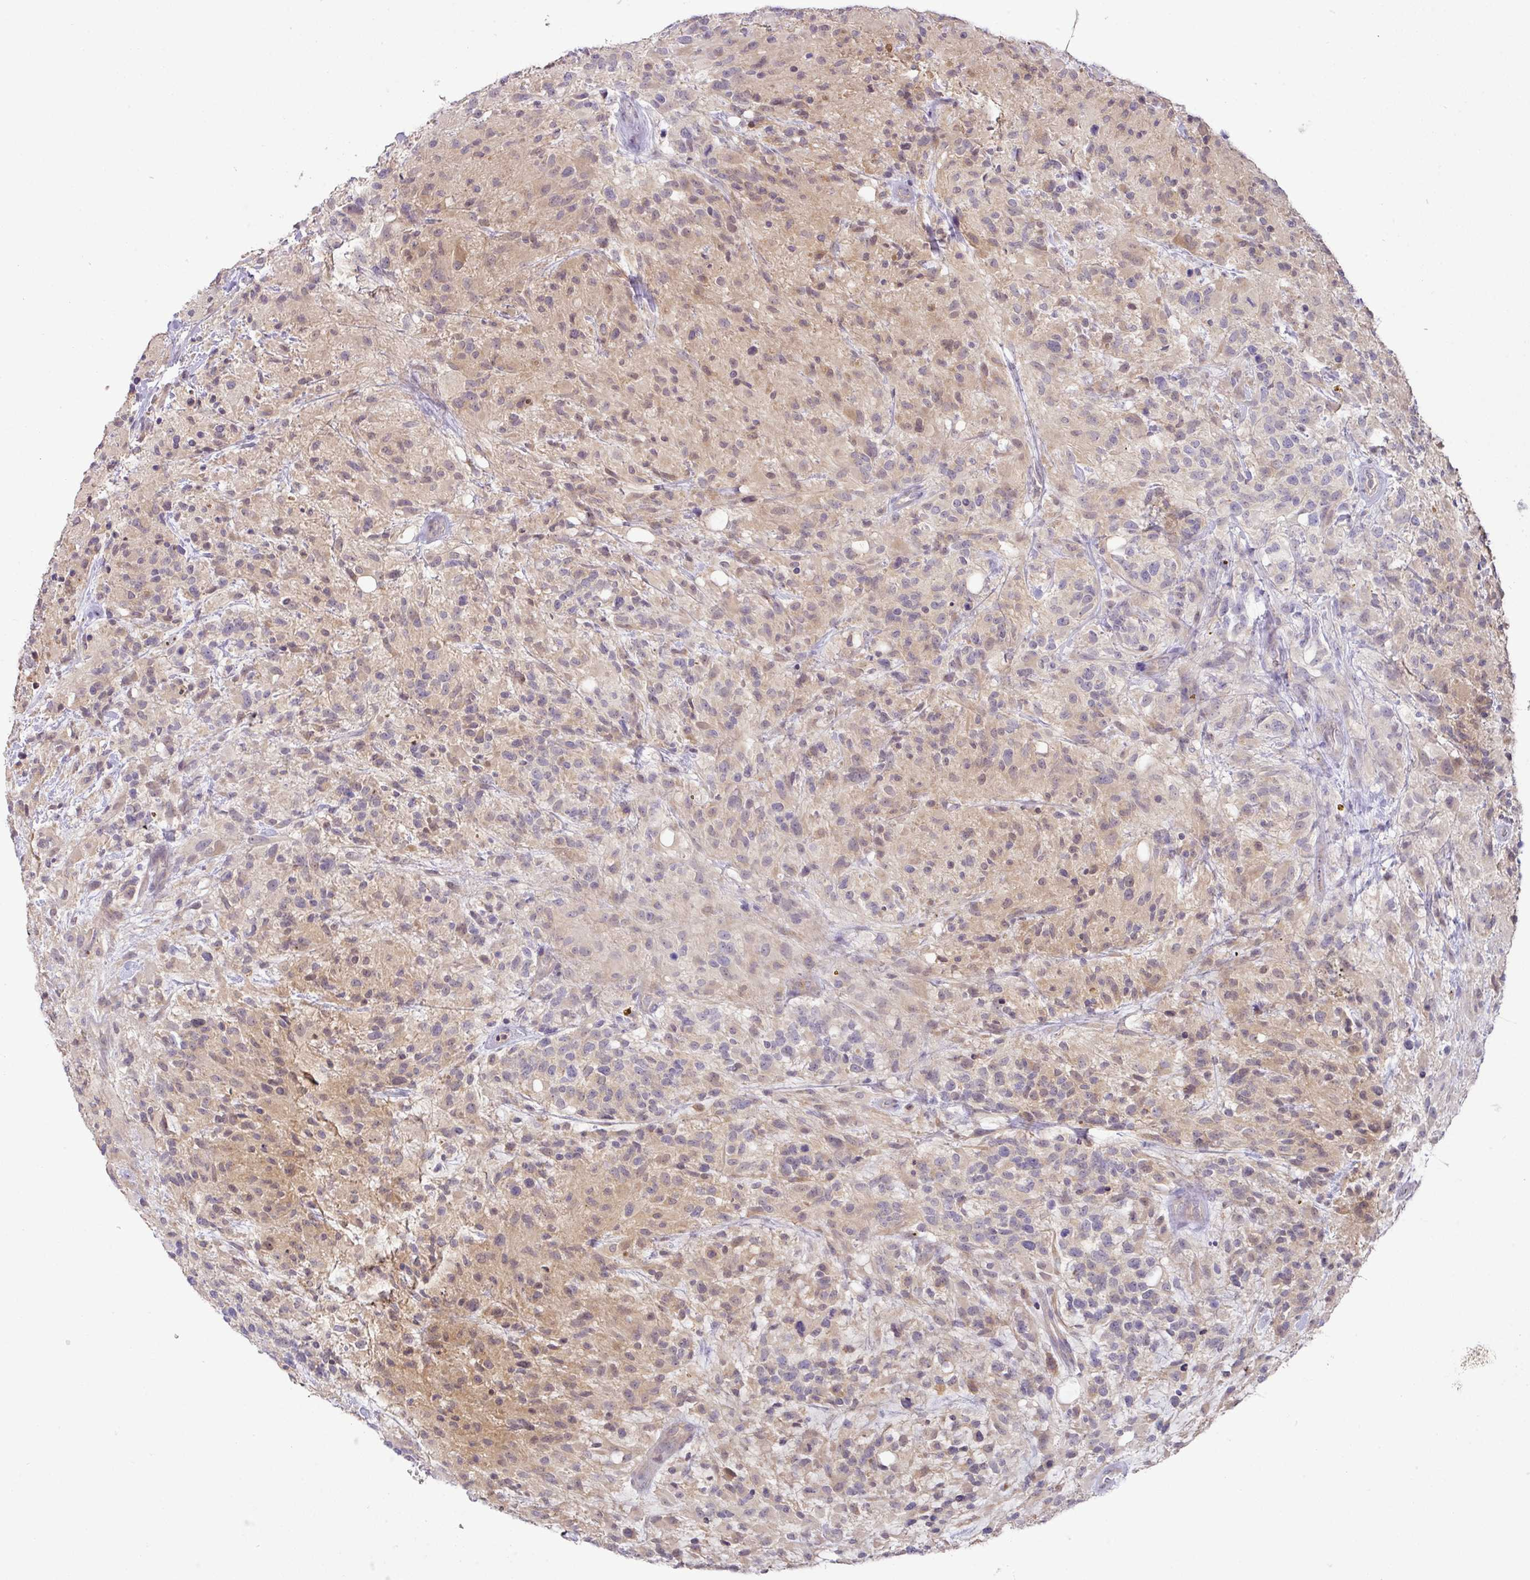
{"staining": {"intensity": "weak", "quantity": "25%-75%", "location": "cytoplasmic/membranous"}, "tissue": "glioma", "cell_type": "Tumor cells", "image_type": "cancer", "snomed": [{"axis": "morphology", "description": "Glioma, malignant, High grade"}, {"axis": "topography", "description": "Brain"}], "caption": "Immunohistochemistry histopathology image of malignant glioma (high-grade) stained for a protein (brown), which exhibits low levels of weak cytoplasmic/membranous positivity in about 25%-75% of tumor cells.", "gene": "HOXC13", "patient": {"sex": "female", "age": 67}}